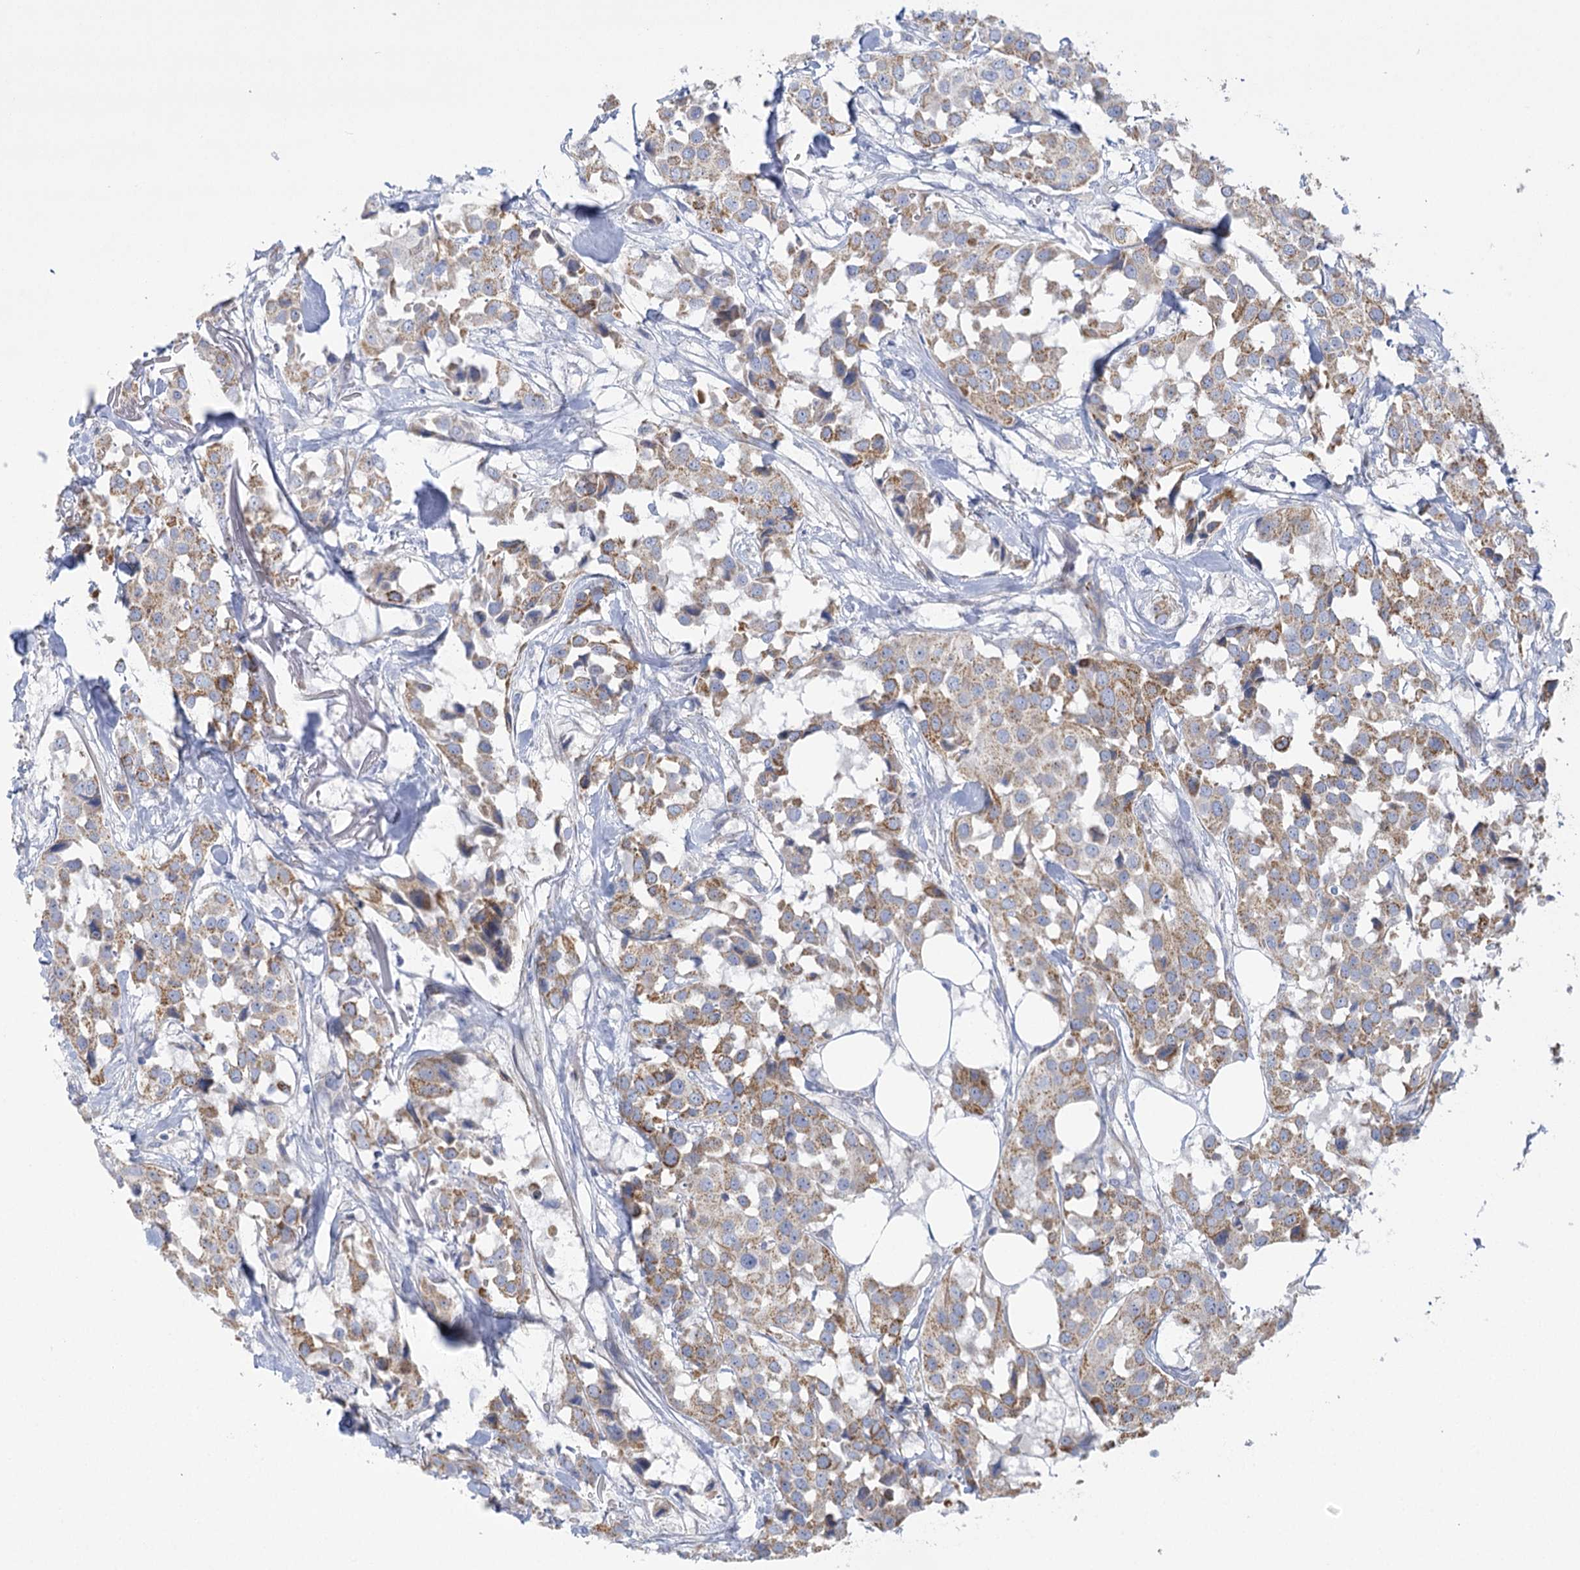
{"staining": {"intensity": "moderate", "quantity": ">75%", "location": "cytoplasmic/membranous"}, "tissue": "breast cancer", "cell_type": "Tumor cells", "image_type": "cancer", "snomed": [{"axis": "morphology", "description": "Duct carcinoma"}, {"axis": "topography", "description": "Breast"}], "caption": "Invasive ductal carcinoma (breast) stained with immunohistochemistry shows moderate cytoplasmic/membranous expression in about >75% of tumor cells.", "gene": "DHTKD1", "patient": {"sex": "female", "age": 80}}